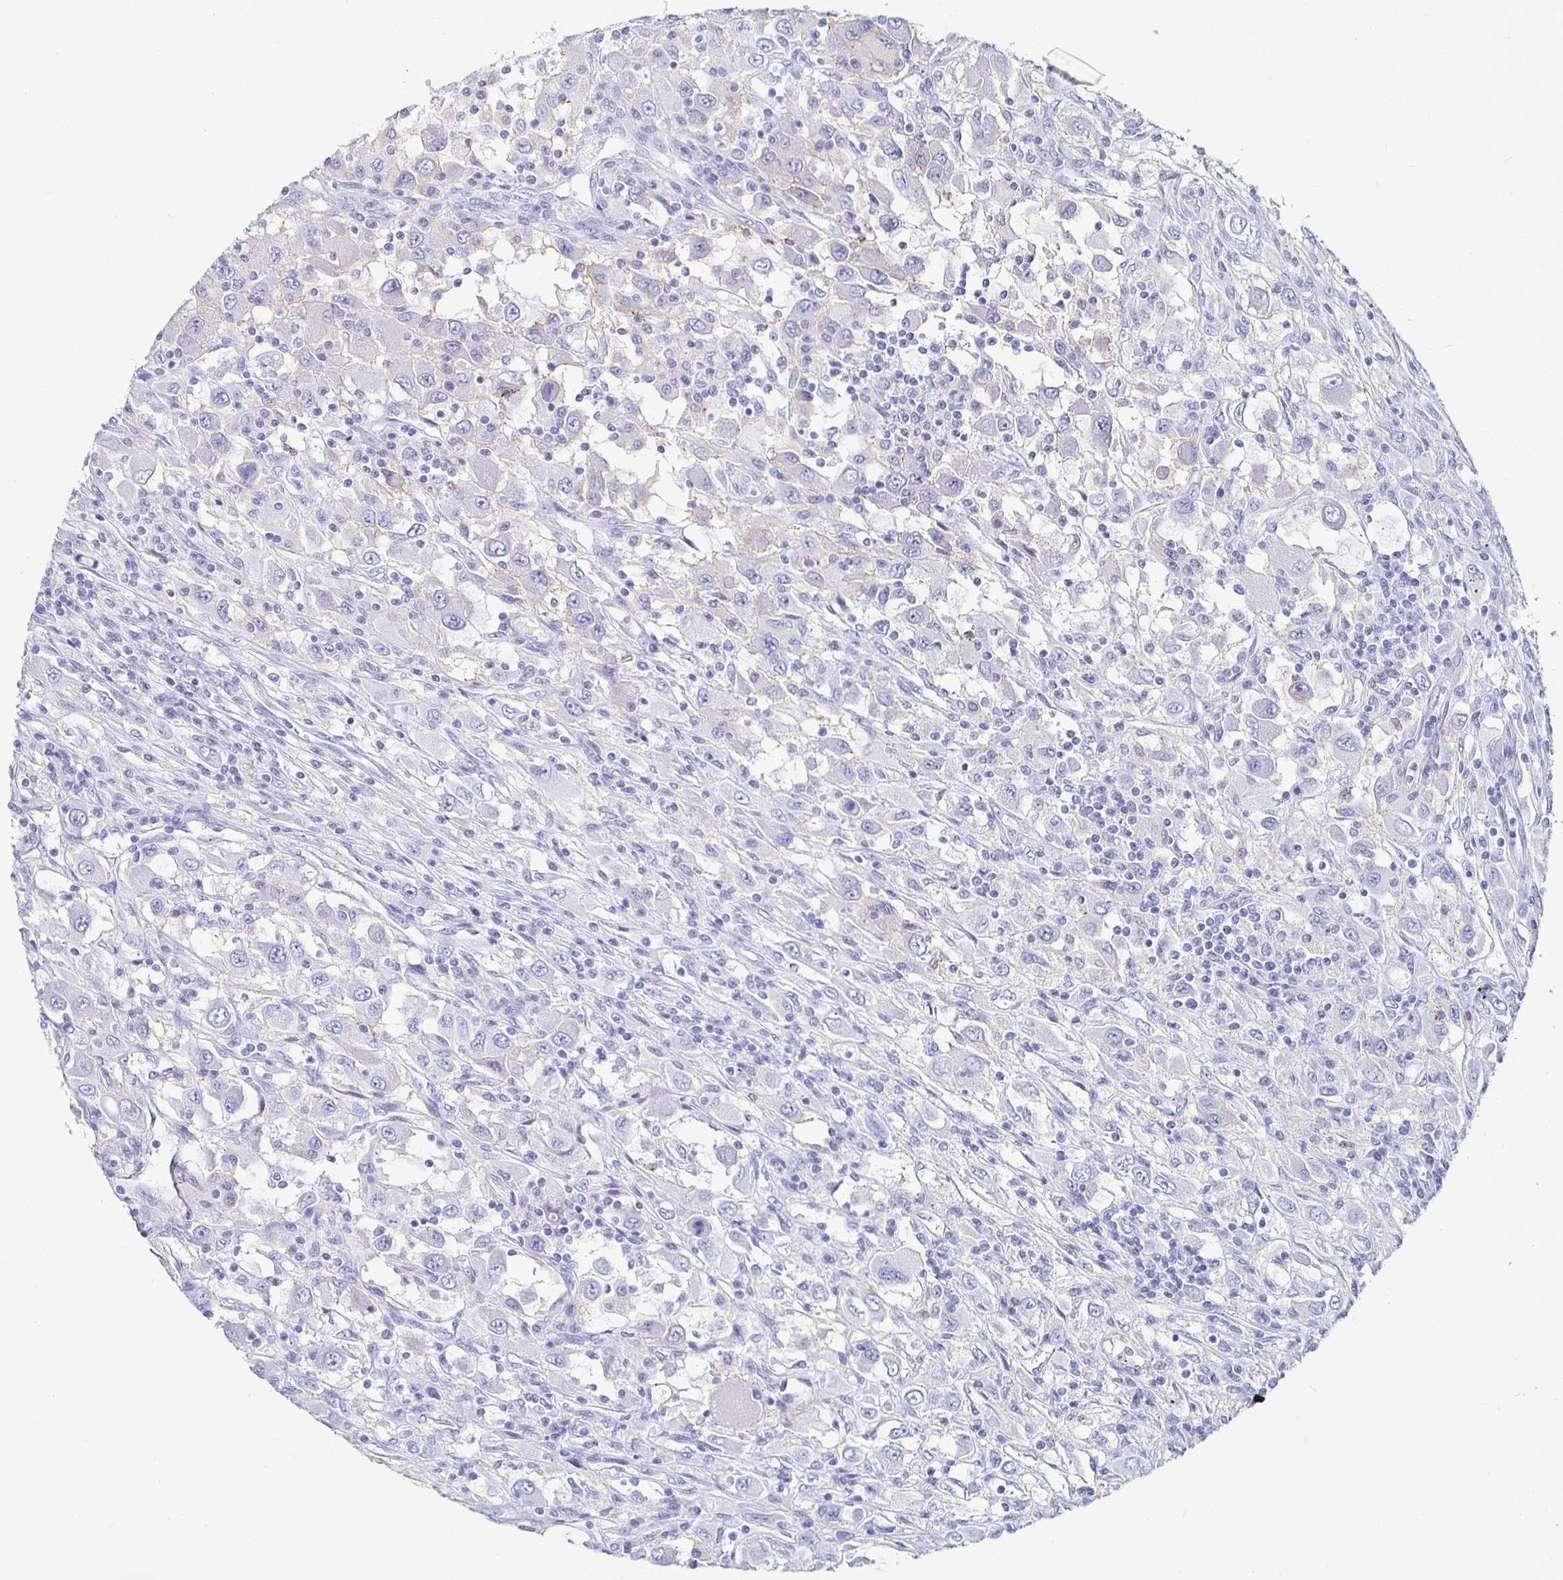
{"staining": {"intensity": "negative", "quantity": "none", "location": "none"}, "tissue": "renal cancer", "cell_type": "Tumor cells", "image_type": "cancer", "snomed": [{"axis": "morphology", "description": "Adenocarcinoma, NOS"}, {"axis": "topography", "description": "Kidney"}], "caption": "IHC of human renal cancer demonstrates no expression in tumor cells. (DAB (3,3'-diaminobenzidine) immunohistochemistry (IHC) visualized using brightfield microscopy, high magnification).", "gene": "CA9", "patient": {"sex": "female", "age": 67}}